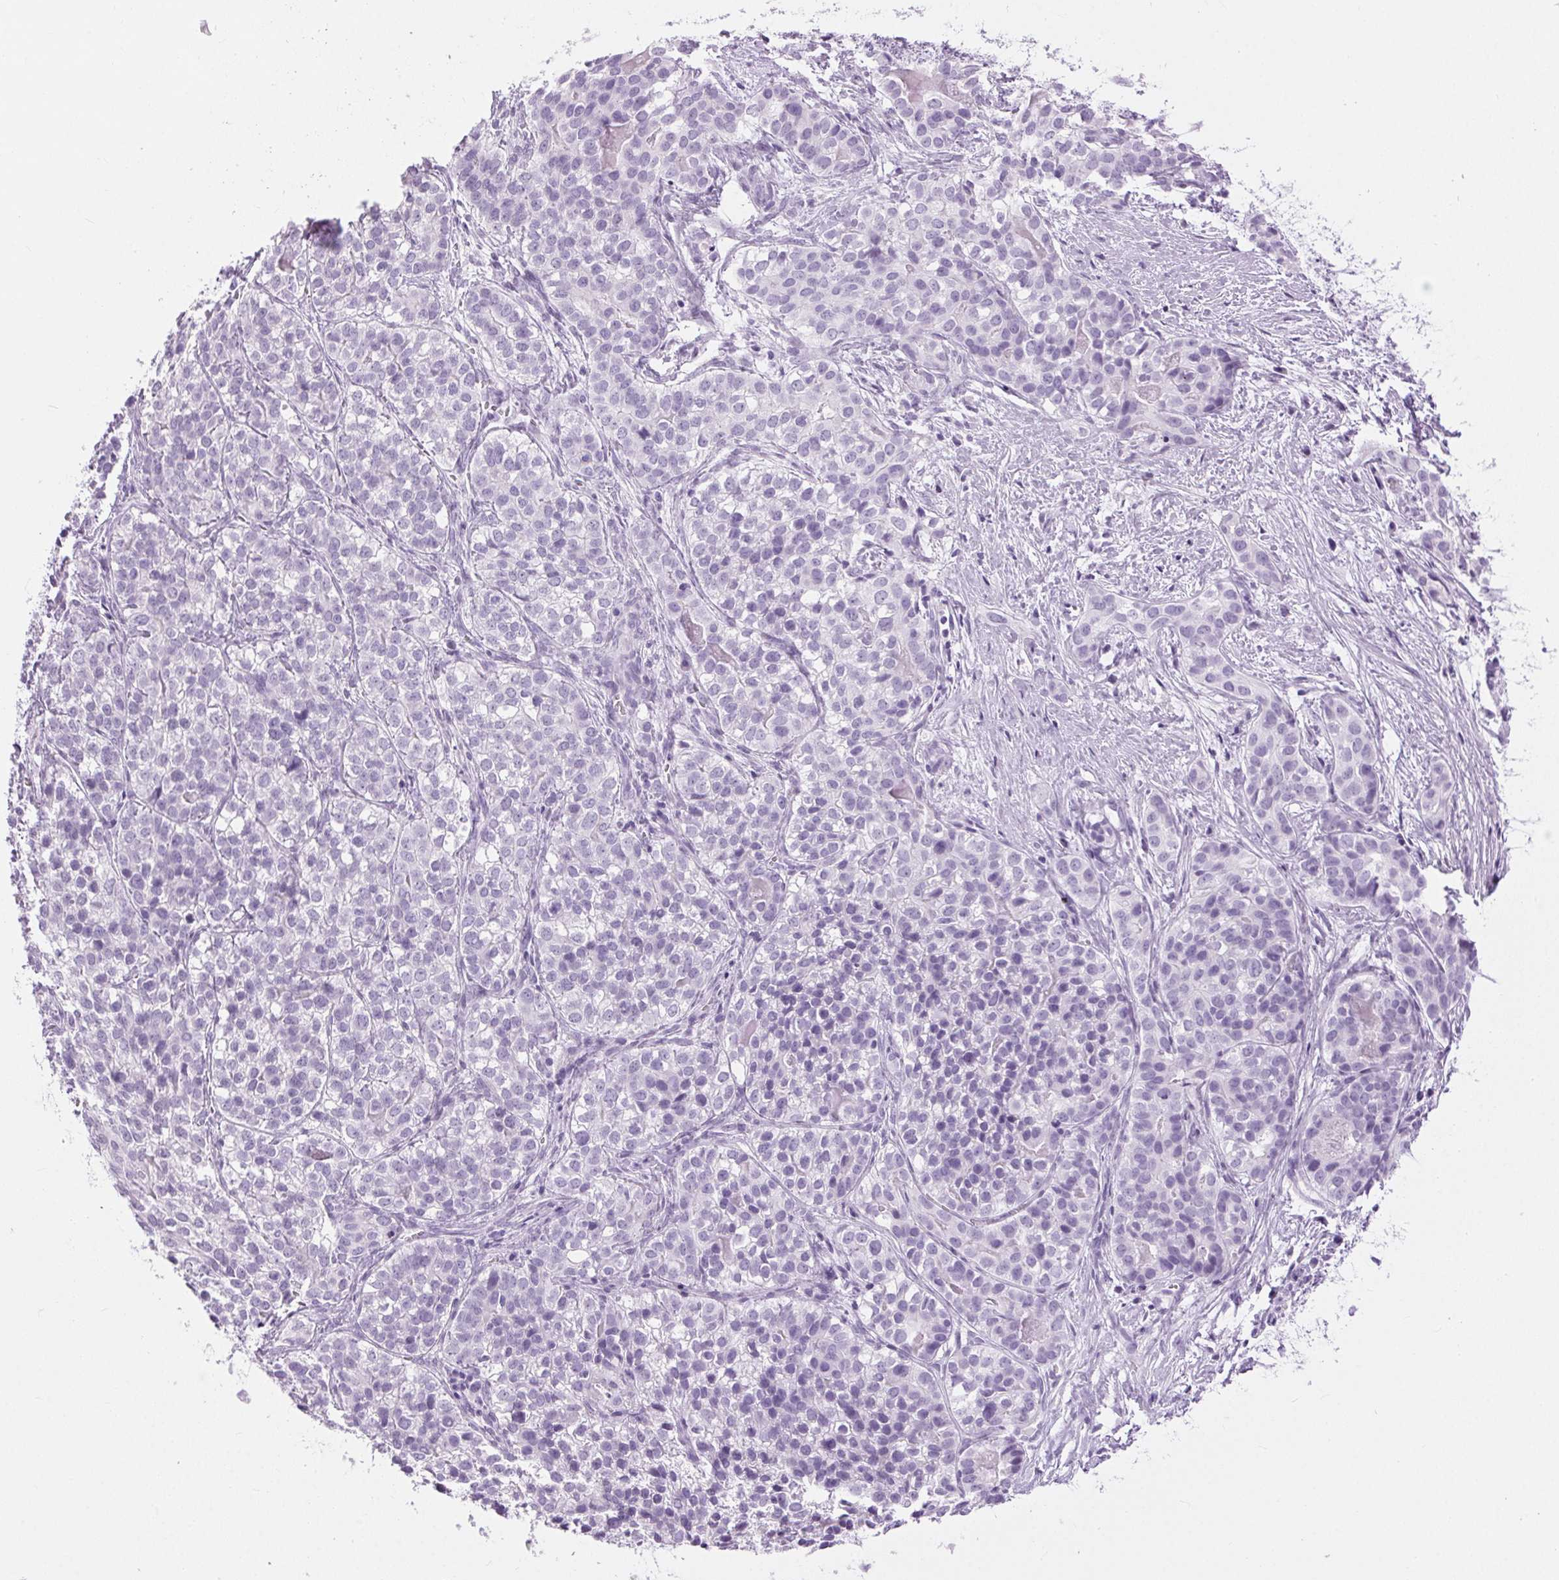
{"staining": {"intensity": "negative", "quantity": "none", "location": "none"}, "tissue": "liver cancer", "cell_type": "Tumor cells", "image_type": "cancer", "snomed": [{"axis": "morphology", "description": "Cholangiocarcinoma"}, {"axis": "topography", "description": "Liver"}], "caption": "This is an immunohistochemistry (IHC) image of human liver cancer (cholangiocarcinoma). There is no expression in tumor cells.", "gene": "BEND2", "patient": {"sex": "male", "age": 56}}